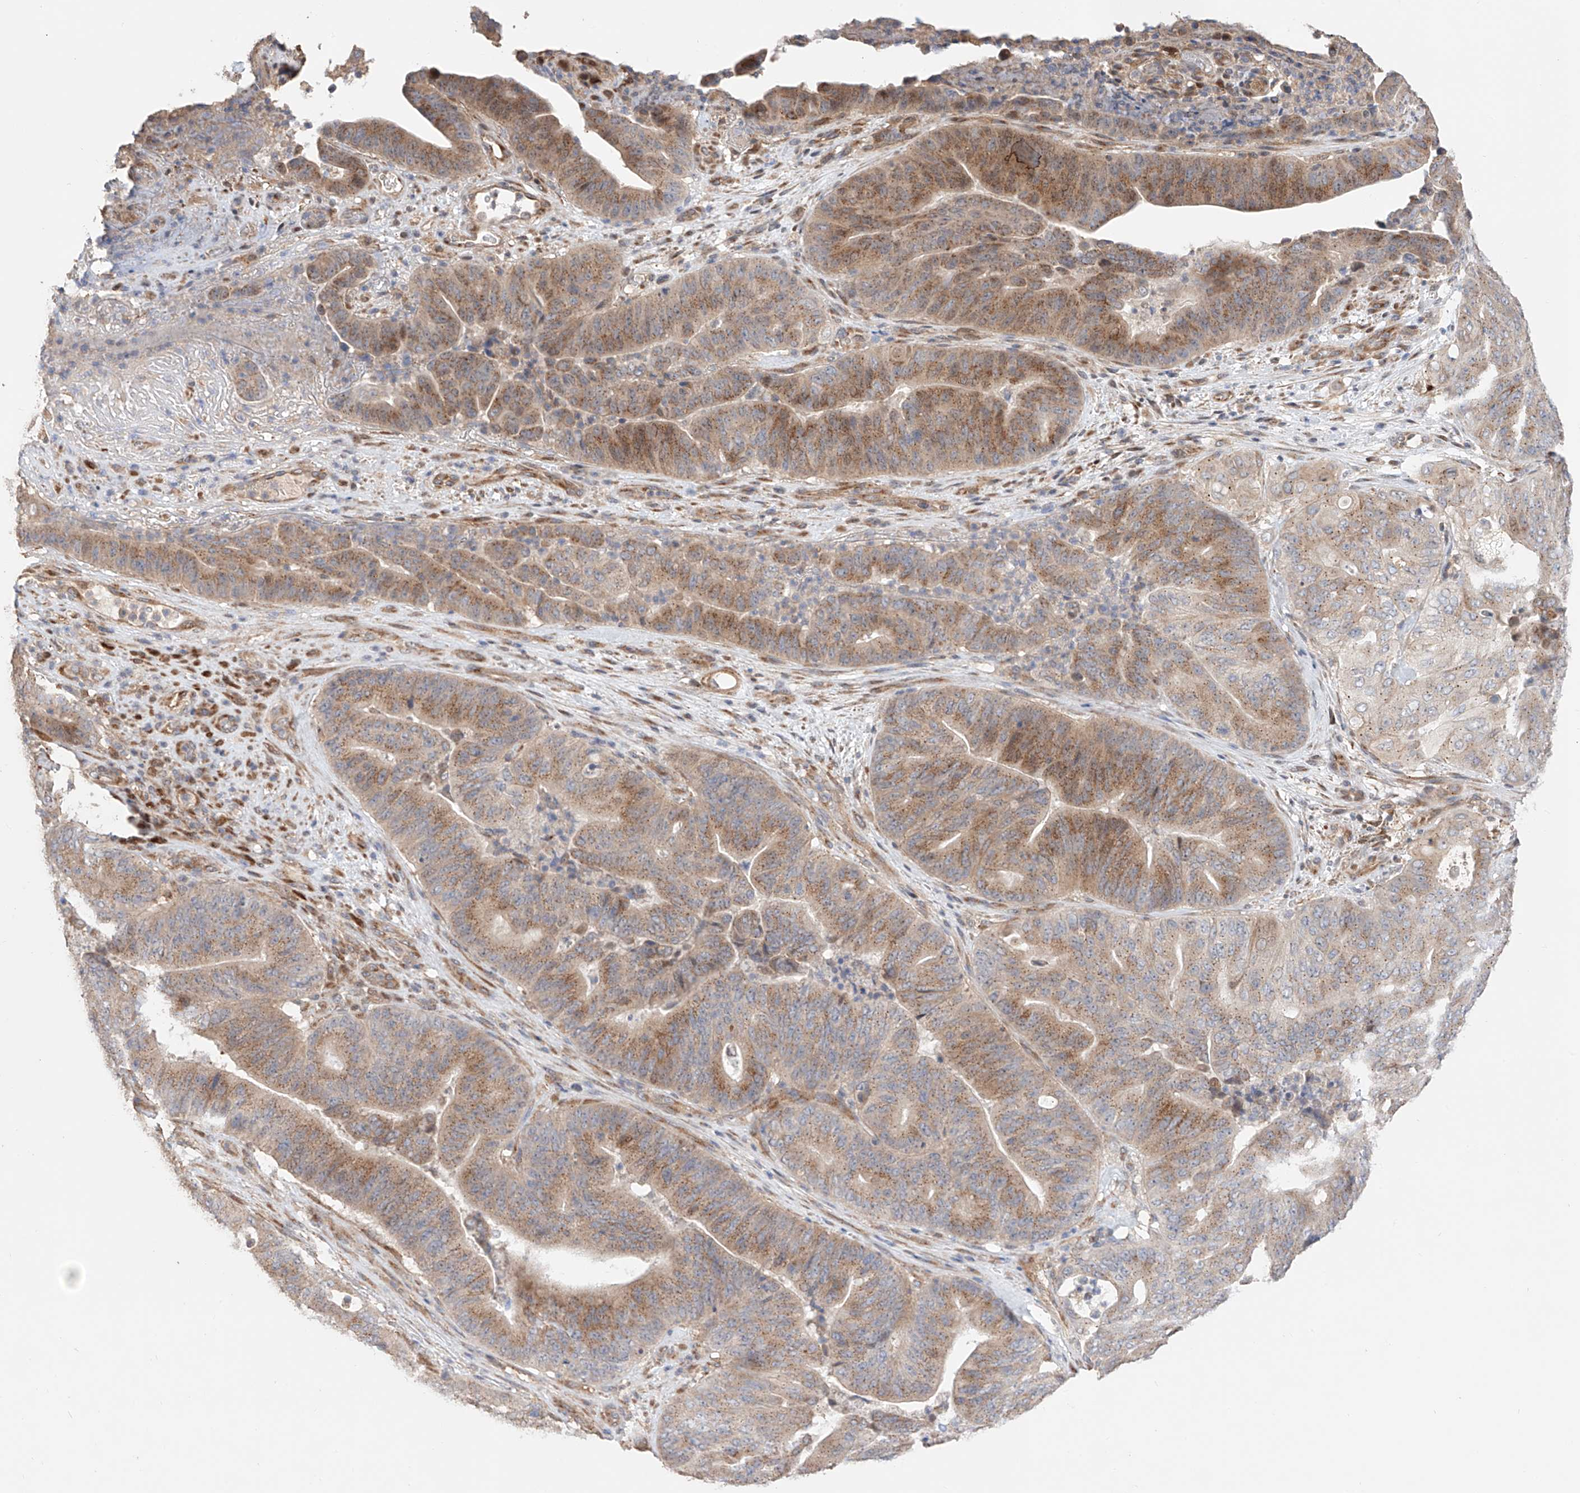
{"staining": {"intensity": "moderate", "quantity": ">75%", "location": "cytoplasmic/membranous"}, "tissue": "pancreatic cancer", "cell_type": "Tumor cells", "image_type": "cancer", "snomed": [{"axis": "morphology", "description": "Adenocarcinoma, NOS"}, {"axis": "topography", "description": "Pancreas"}], "caption": "Immunohistochemistry (IHC) photomicrograph of neoplastic tissue: adenocarcinoma (pancreatic) stained using IHC demonstrates medium levels of moderate protein expression localized specifically in the cytoplasmic/membranous of tumor cells, appearing as a cytoplasmic/membranous brown color.", "gene": "MOSPD1", "patient": {"sex": "female", "age": 77}}